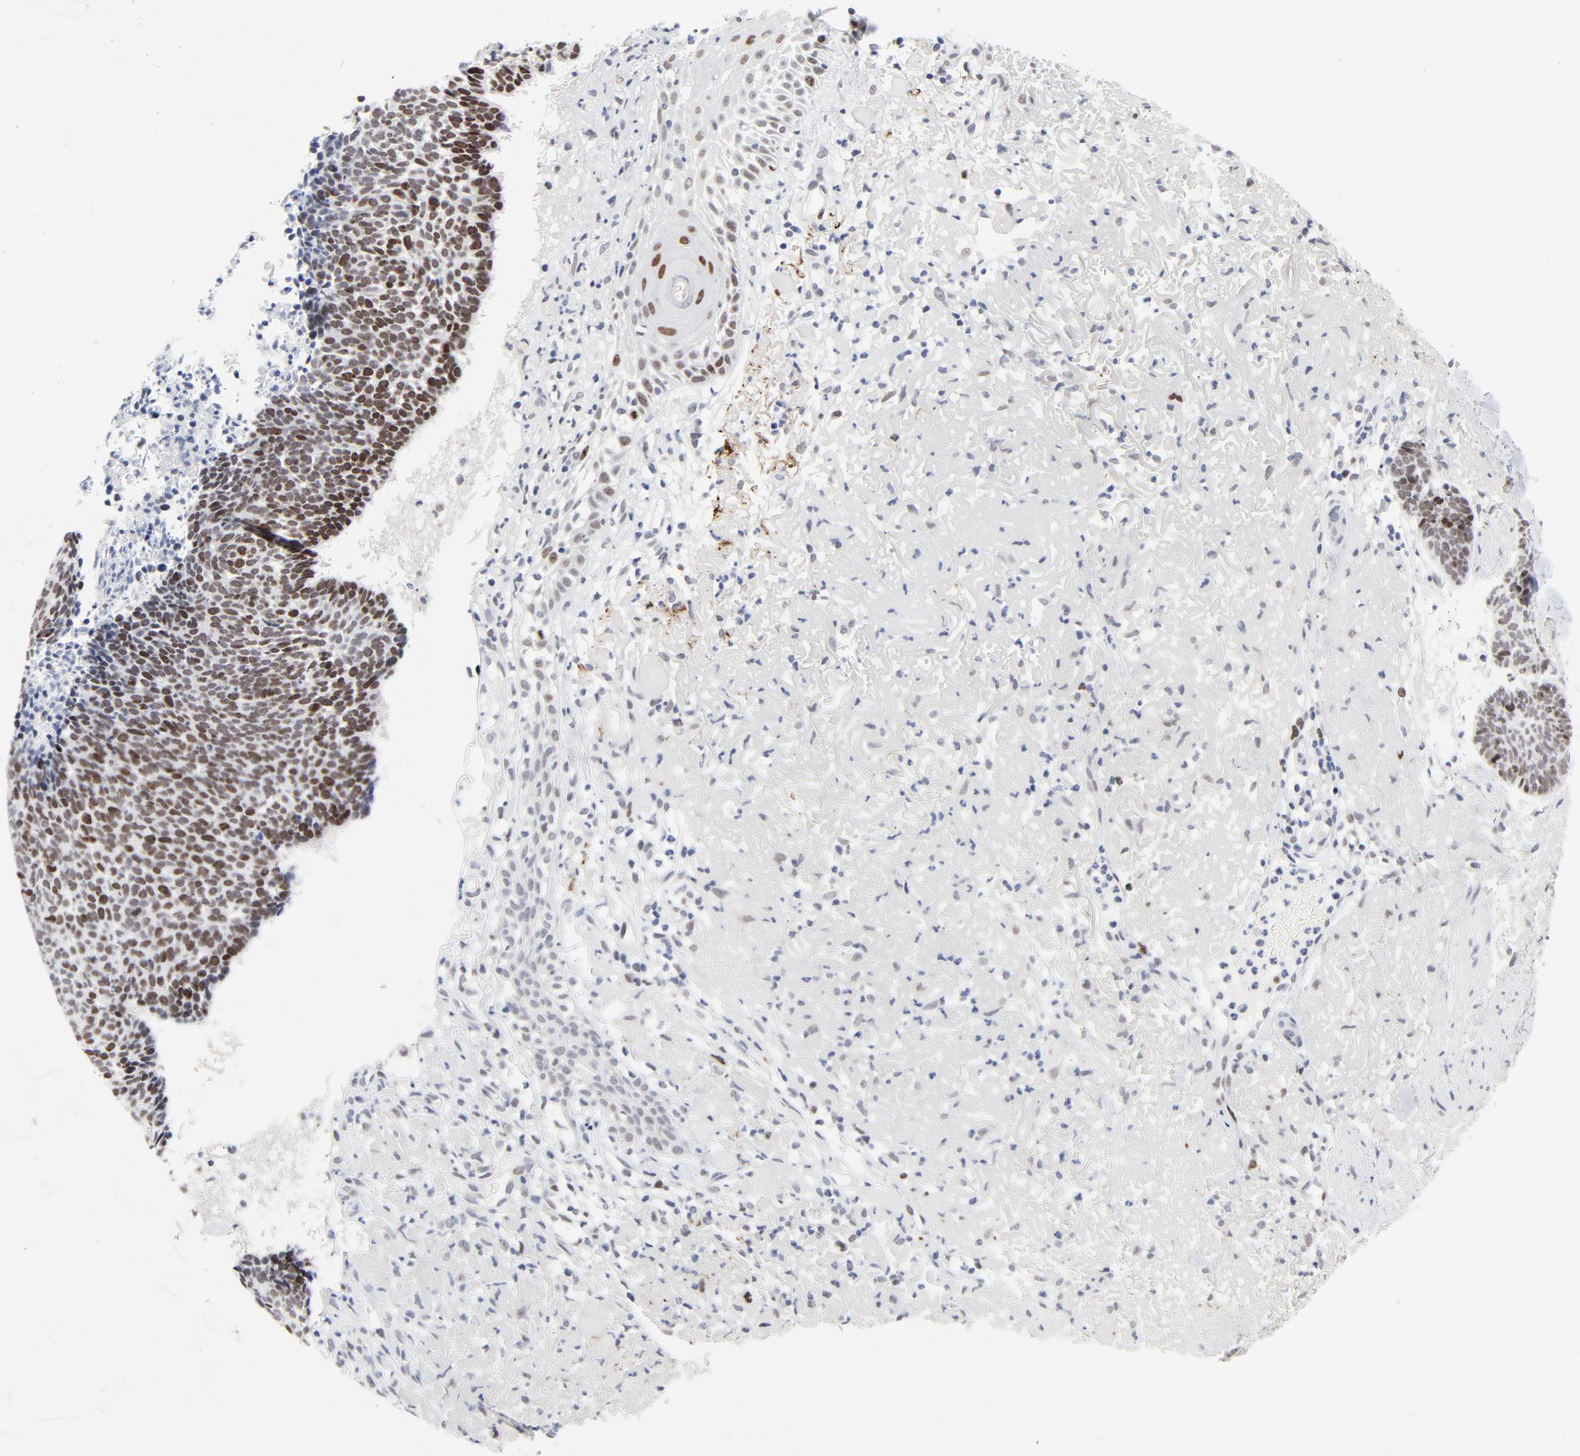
{"staining": {"intensity": "moderate", "quantity": ">75%", "location": "nuclear"}, "tissue": "skin cancer", "cell_type": "Tumor cells", "image_type": "cancer", "snomed": [{"axis": "morphology", "description": "Basal cell carcinoma"}, {"axis": "topography", "description": "Skin"}], "caption": "Basal cell carcinoma (skin) stained with a protein marker shows moderate staining in tumor cells.", "gene": "ZNF589", "patient": {"sex": "female", "age": 87}}